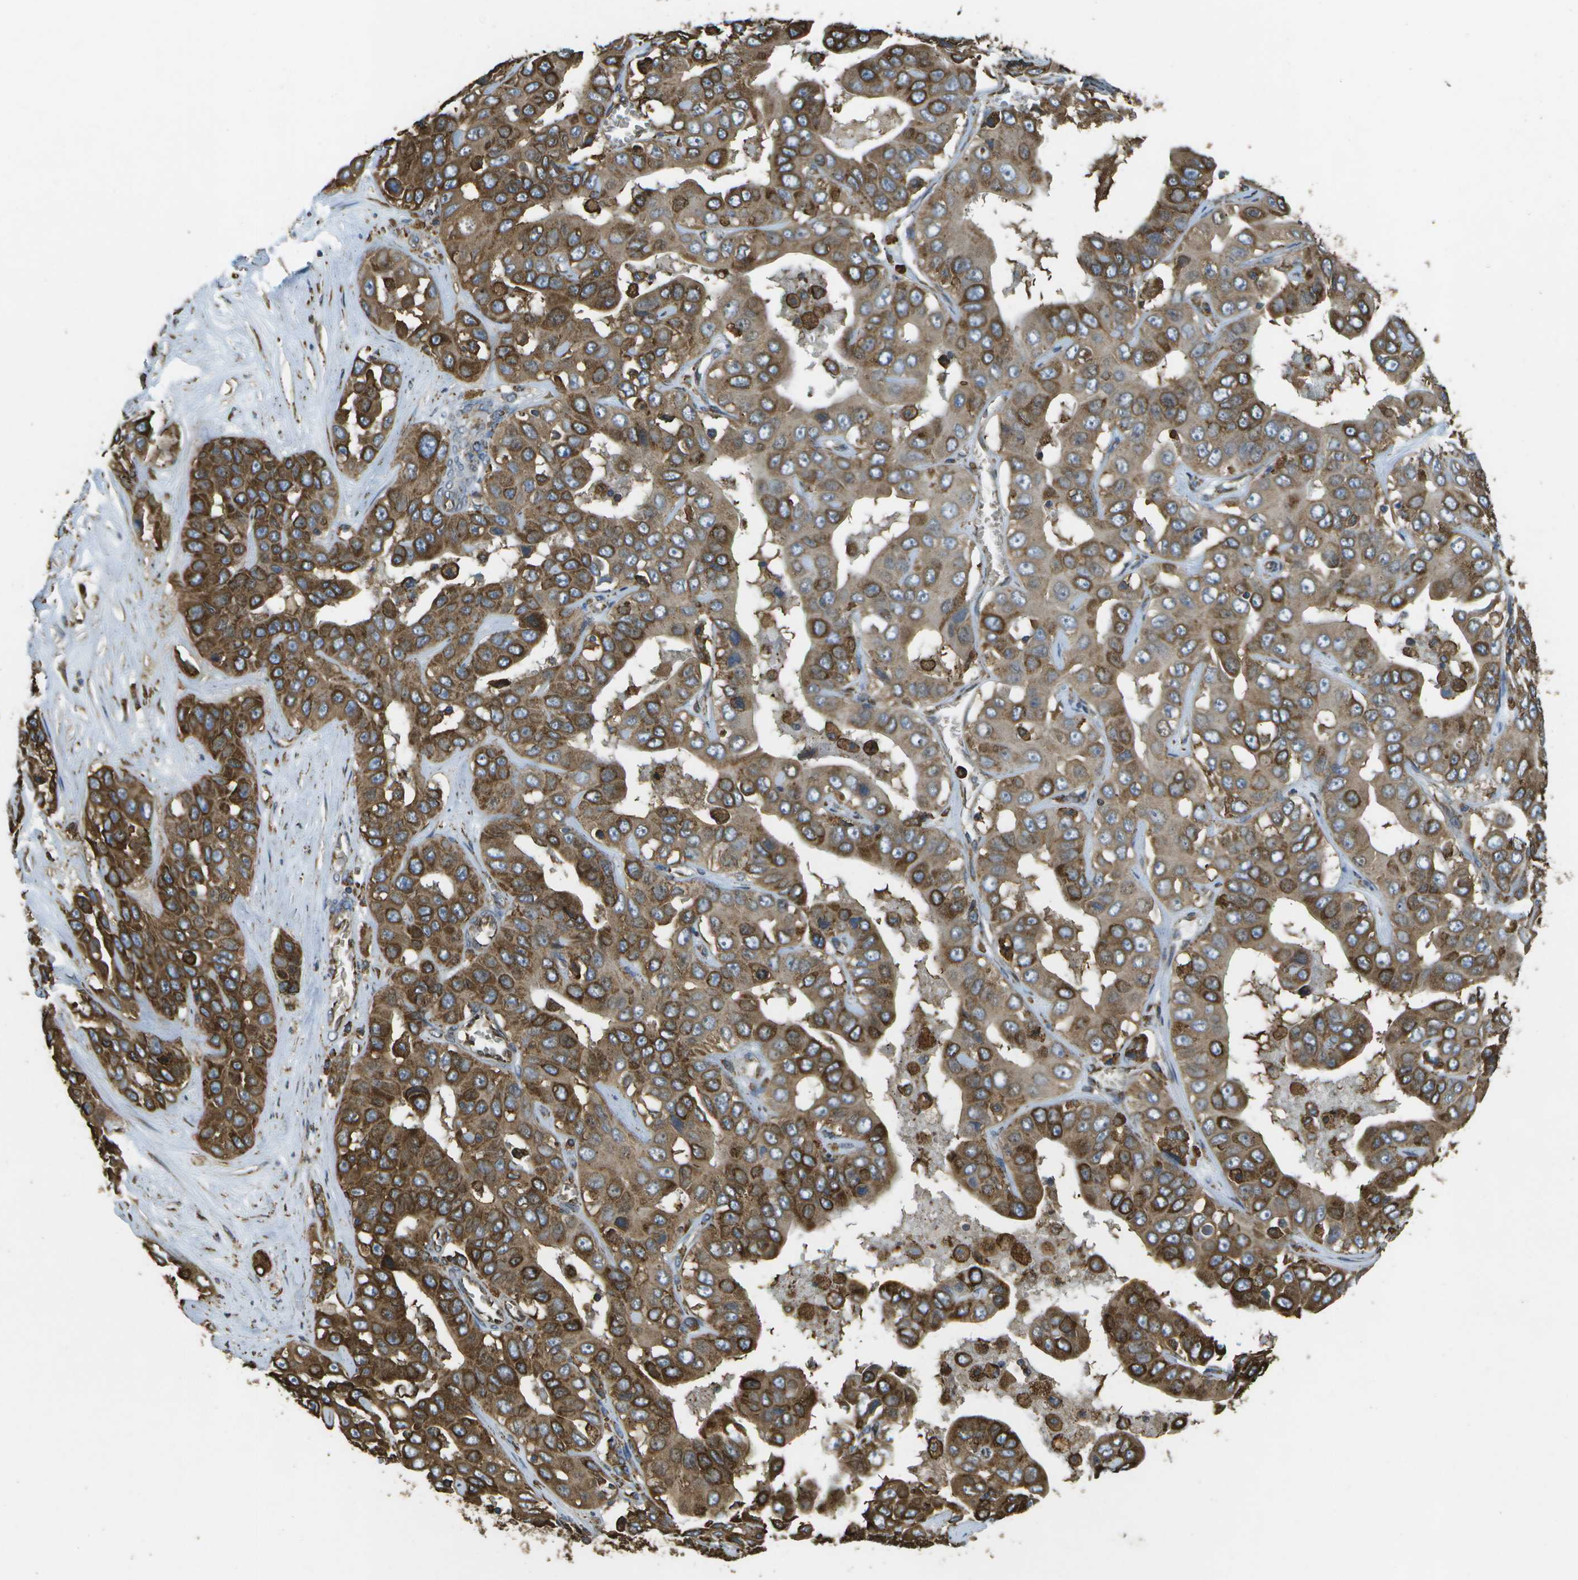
{"staining": {"intensity": "strong", "quantity": ">75%", "location": "cytoplasmic/membranous"}, "tissue": "liver cancer", "cell_type": "Tumor cells", "image_type": "cancer", "snomed": [{"axis": "morphology", "description": "Cholangiocarcinoma"}, {"axis": "topography", "description": "Liver"}], "caption": "Protein analysis of liver cholangiocarcinoma tissue exhibits strong cytoplasmic/membranous positivity in about >75% of tumor cells. Using DAB (3,3'-diaminobenzidine) (brown) and hematoxylin (blue) stains, captured at high magnification using brightfield microscopy.", "gene": "PDIA4", "patient": {"sex": "female", "age": 52}}